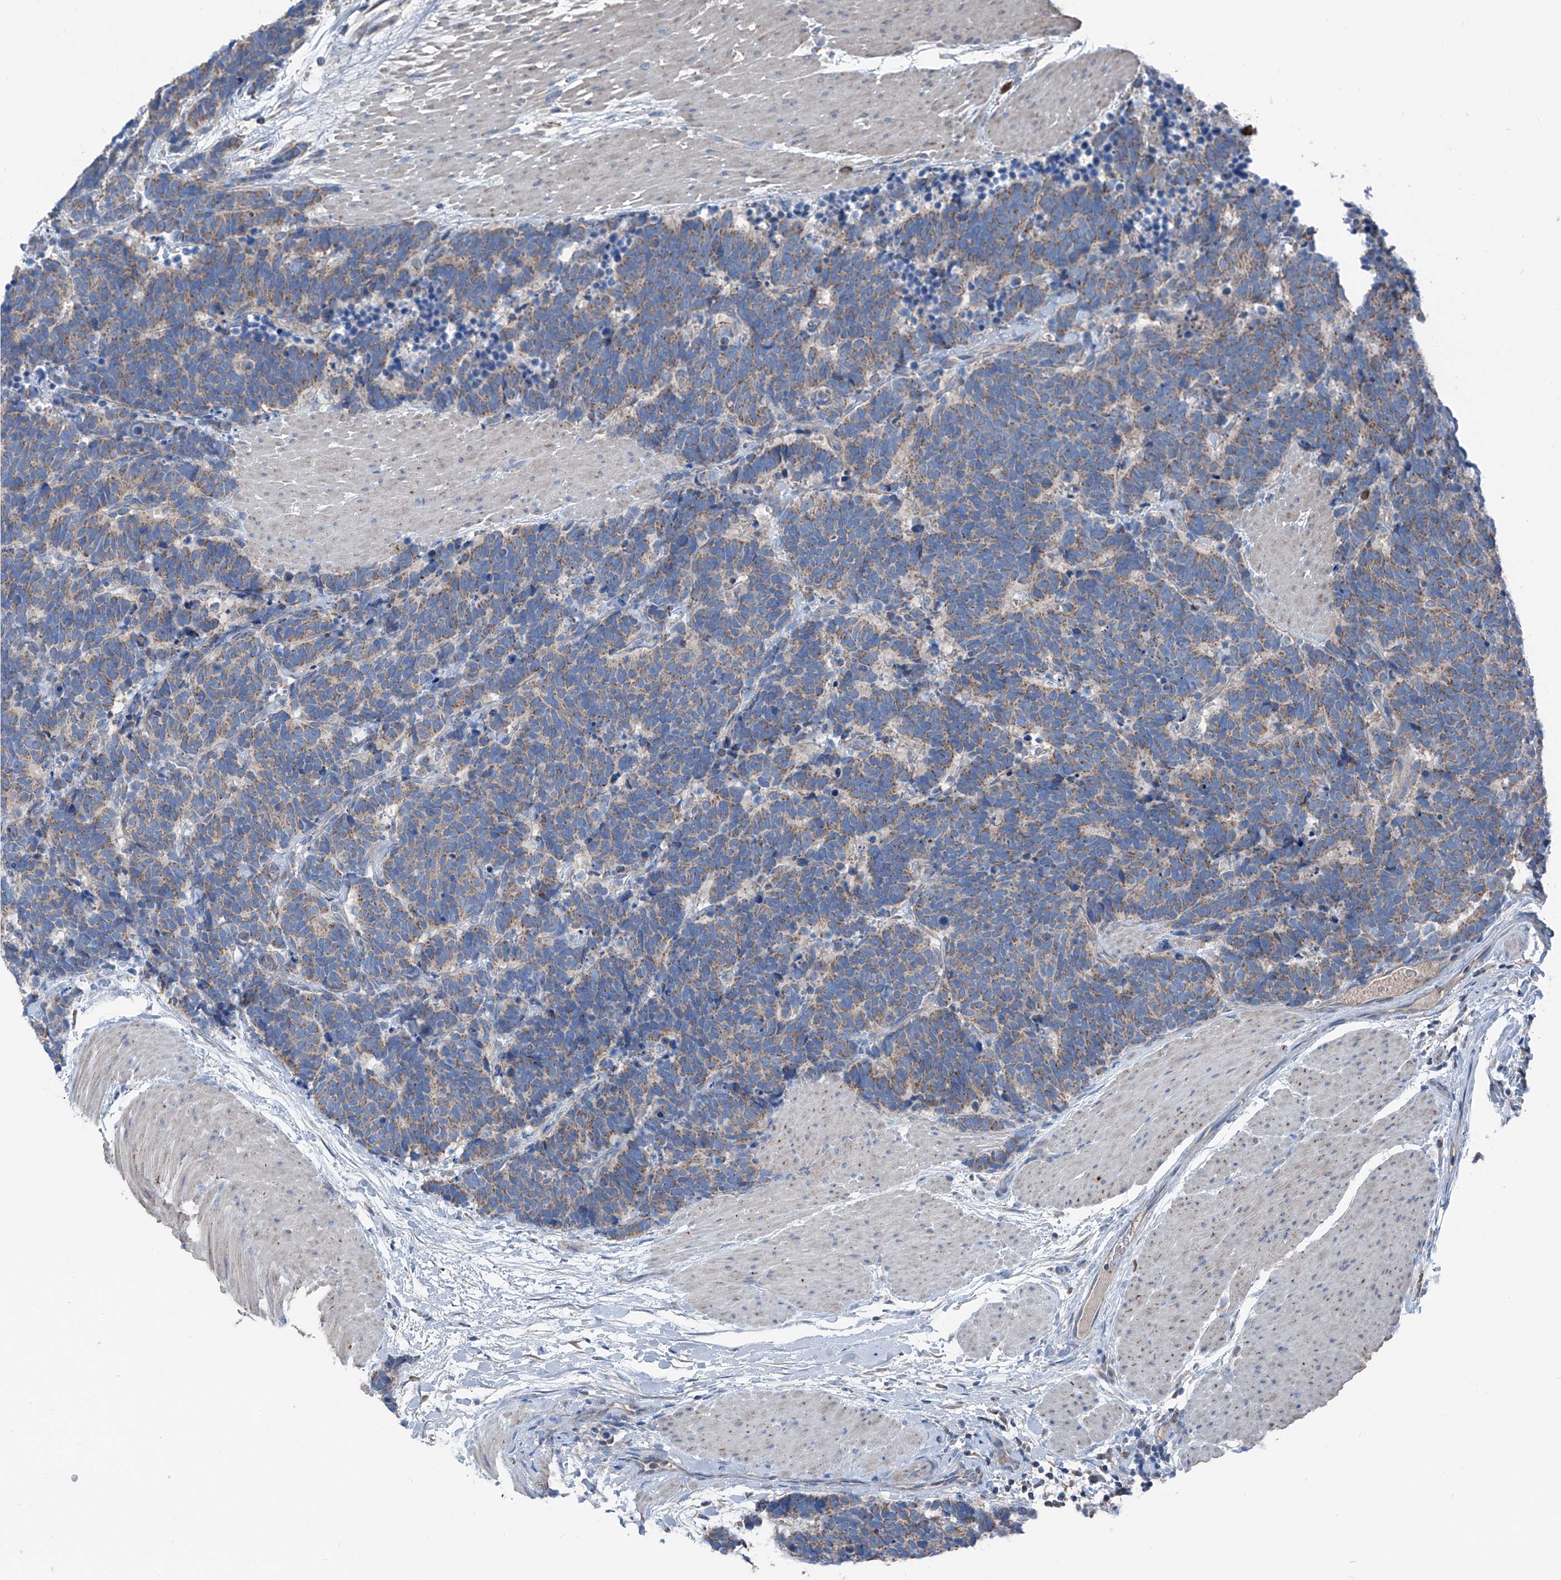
{"staining": {"intensity": "weak", "quantity": "25%-75%", "location": "cytoplasmic/membranous"}, "tissue": "carcinoid", "cell_type": "Tumor cells", "image_type": "cancer", "snomed": [{"axis": "morphology", "description": "Carcinoma, NOS"}, {"axis": "morphology", "description": "Carcinoid, malignant, NOS"}, {"axis": "topography", "description": "Urinary bladder"}], "caption": "Protein analysis of carcinoid tissue shows weak cytoplasmic/membranous expression in about 25%-75% of tumor cells.", "gene": "GPAT3", "patient": {"sex": "male", "age": 57}}